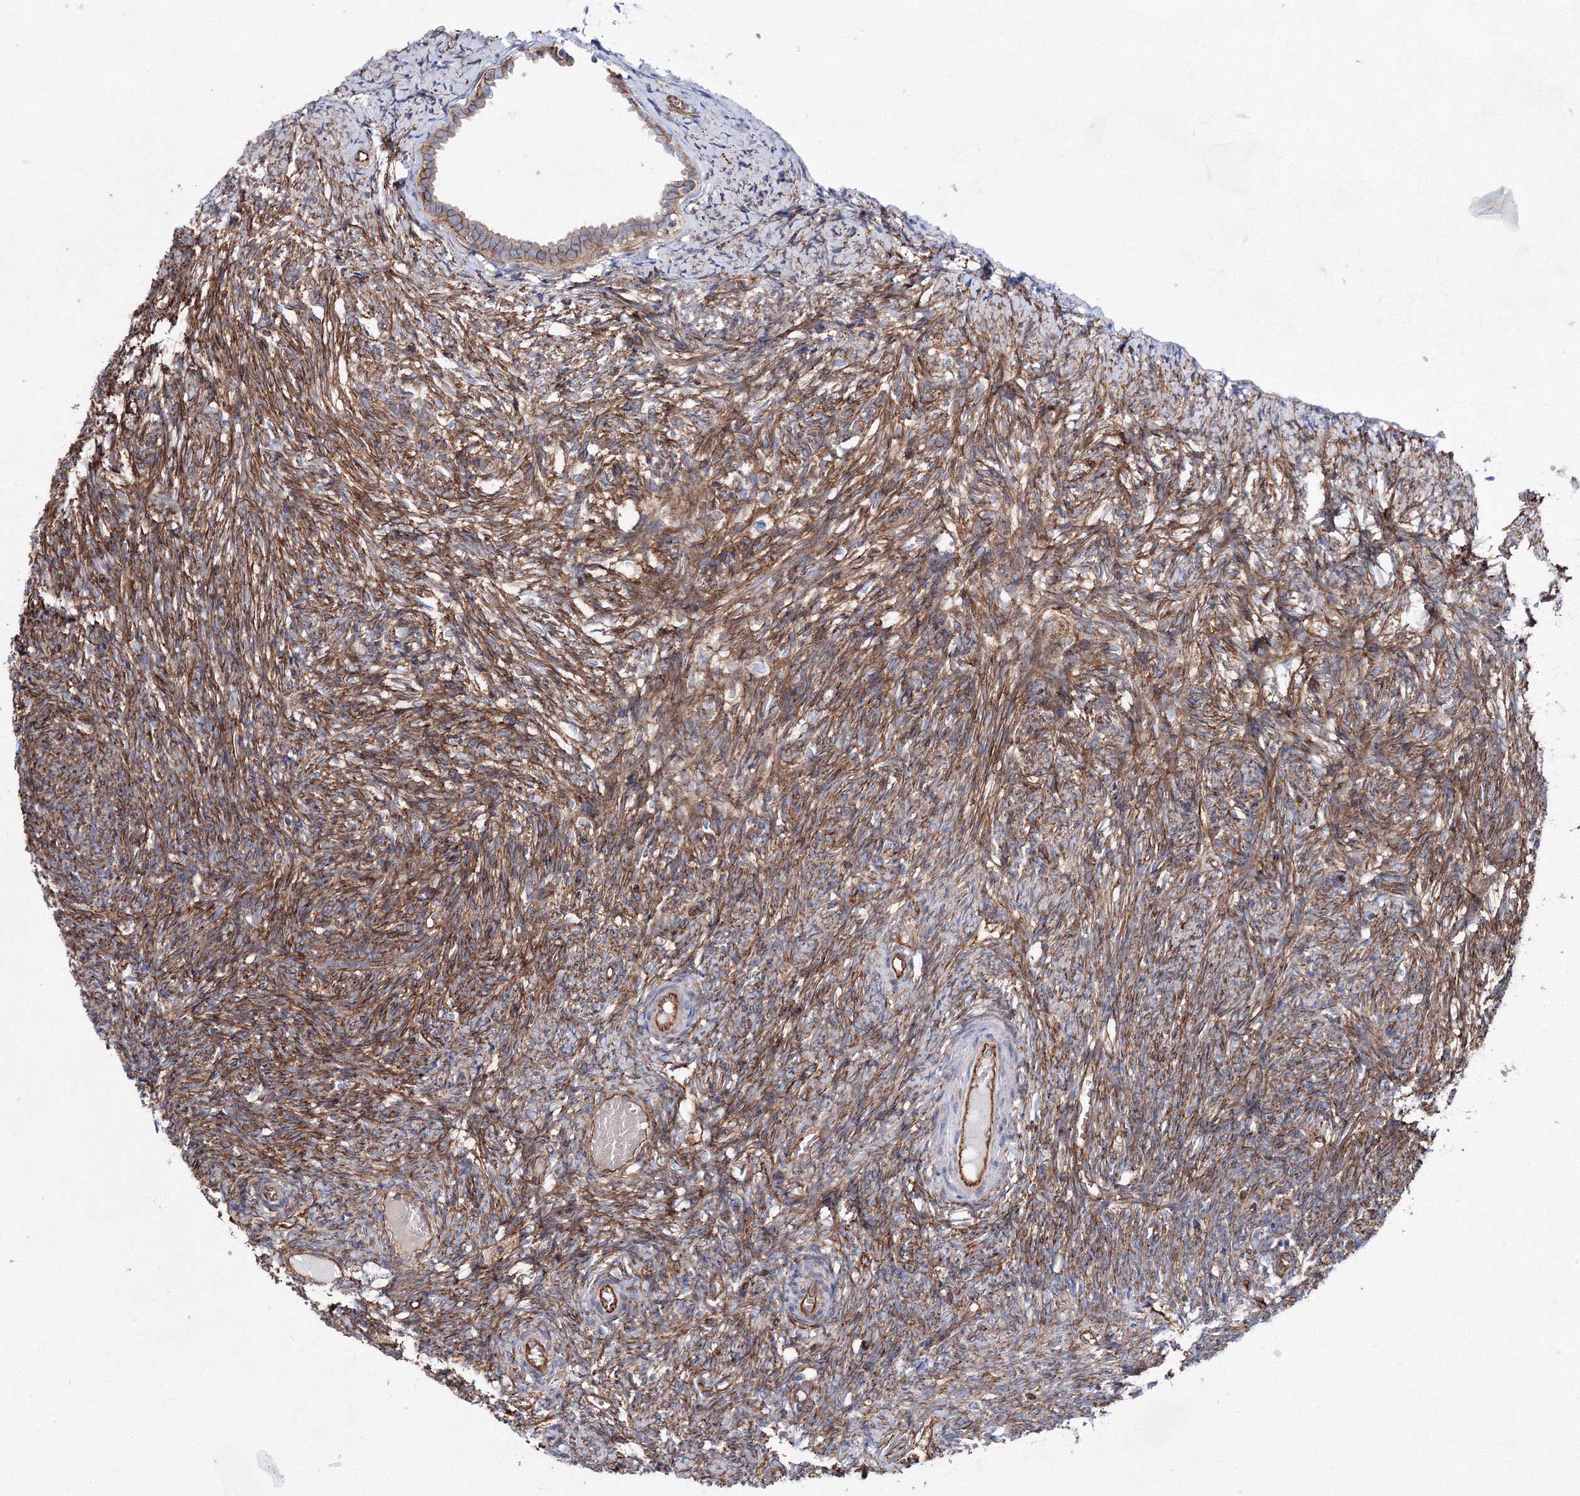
{"staining": {"intensity": "moderate", "quantity": ">75%", "location": "cytoplasmic/membranous"}, "tissue": "ovary", "cell_type": "Ovarian stroma cells", "image_type": "normal", "snomed": [{"axis": "morphology", "description": "Normal tissue, NOS"}, {"axis": "topography", "description": "Ovary"}], "caption": "Moderate cytoplasmic/membranous positivity for a protein is present in approximately >75% of ovarian stroma cells of unremarkable ovary using immunohistochemistry (IHC).", "gene": "ANKRD37", "patient": {"sex": "female", "age": 41}}